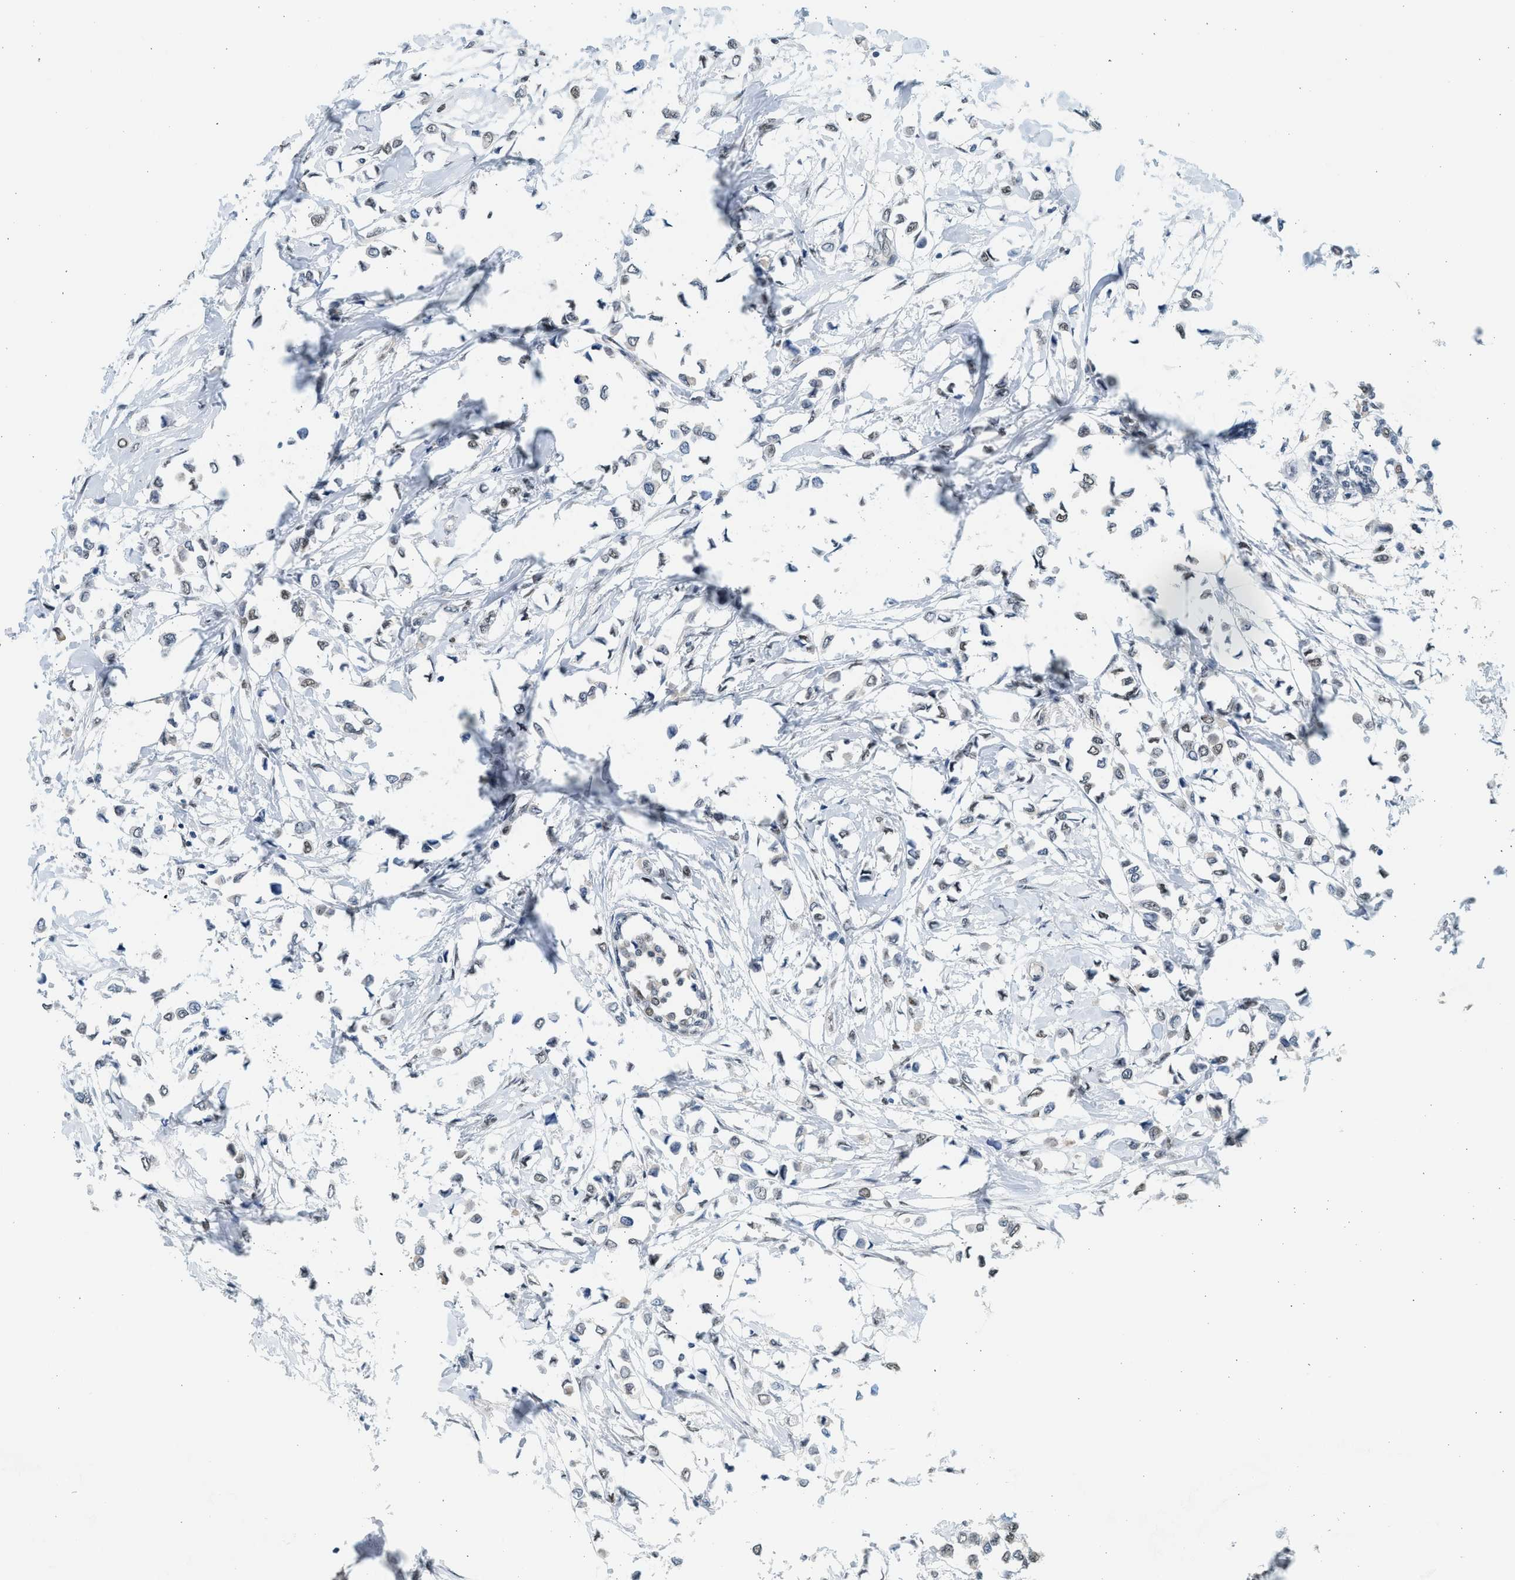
{"staining": {"intensity": "weak", "quantity": "25%-75%", "location": "nuclear"}, "tissue": "breast cancer", "cell_type": "Tumor cells", "image_type": "cancer", "snomed": [{"axis": "morphology", "description": "Lobular carcinoma"}, {"axis": "topography", "description": "Breast"}], "caption": "Protein analysis of lobular carcinoma (breast) tissue exhibits weak nuclear staining in about 25%-75% of tumor cells.", "gene": "HIPK1", "patient": {"sex": "female", "age": 51}}